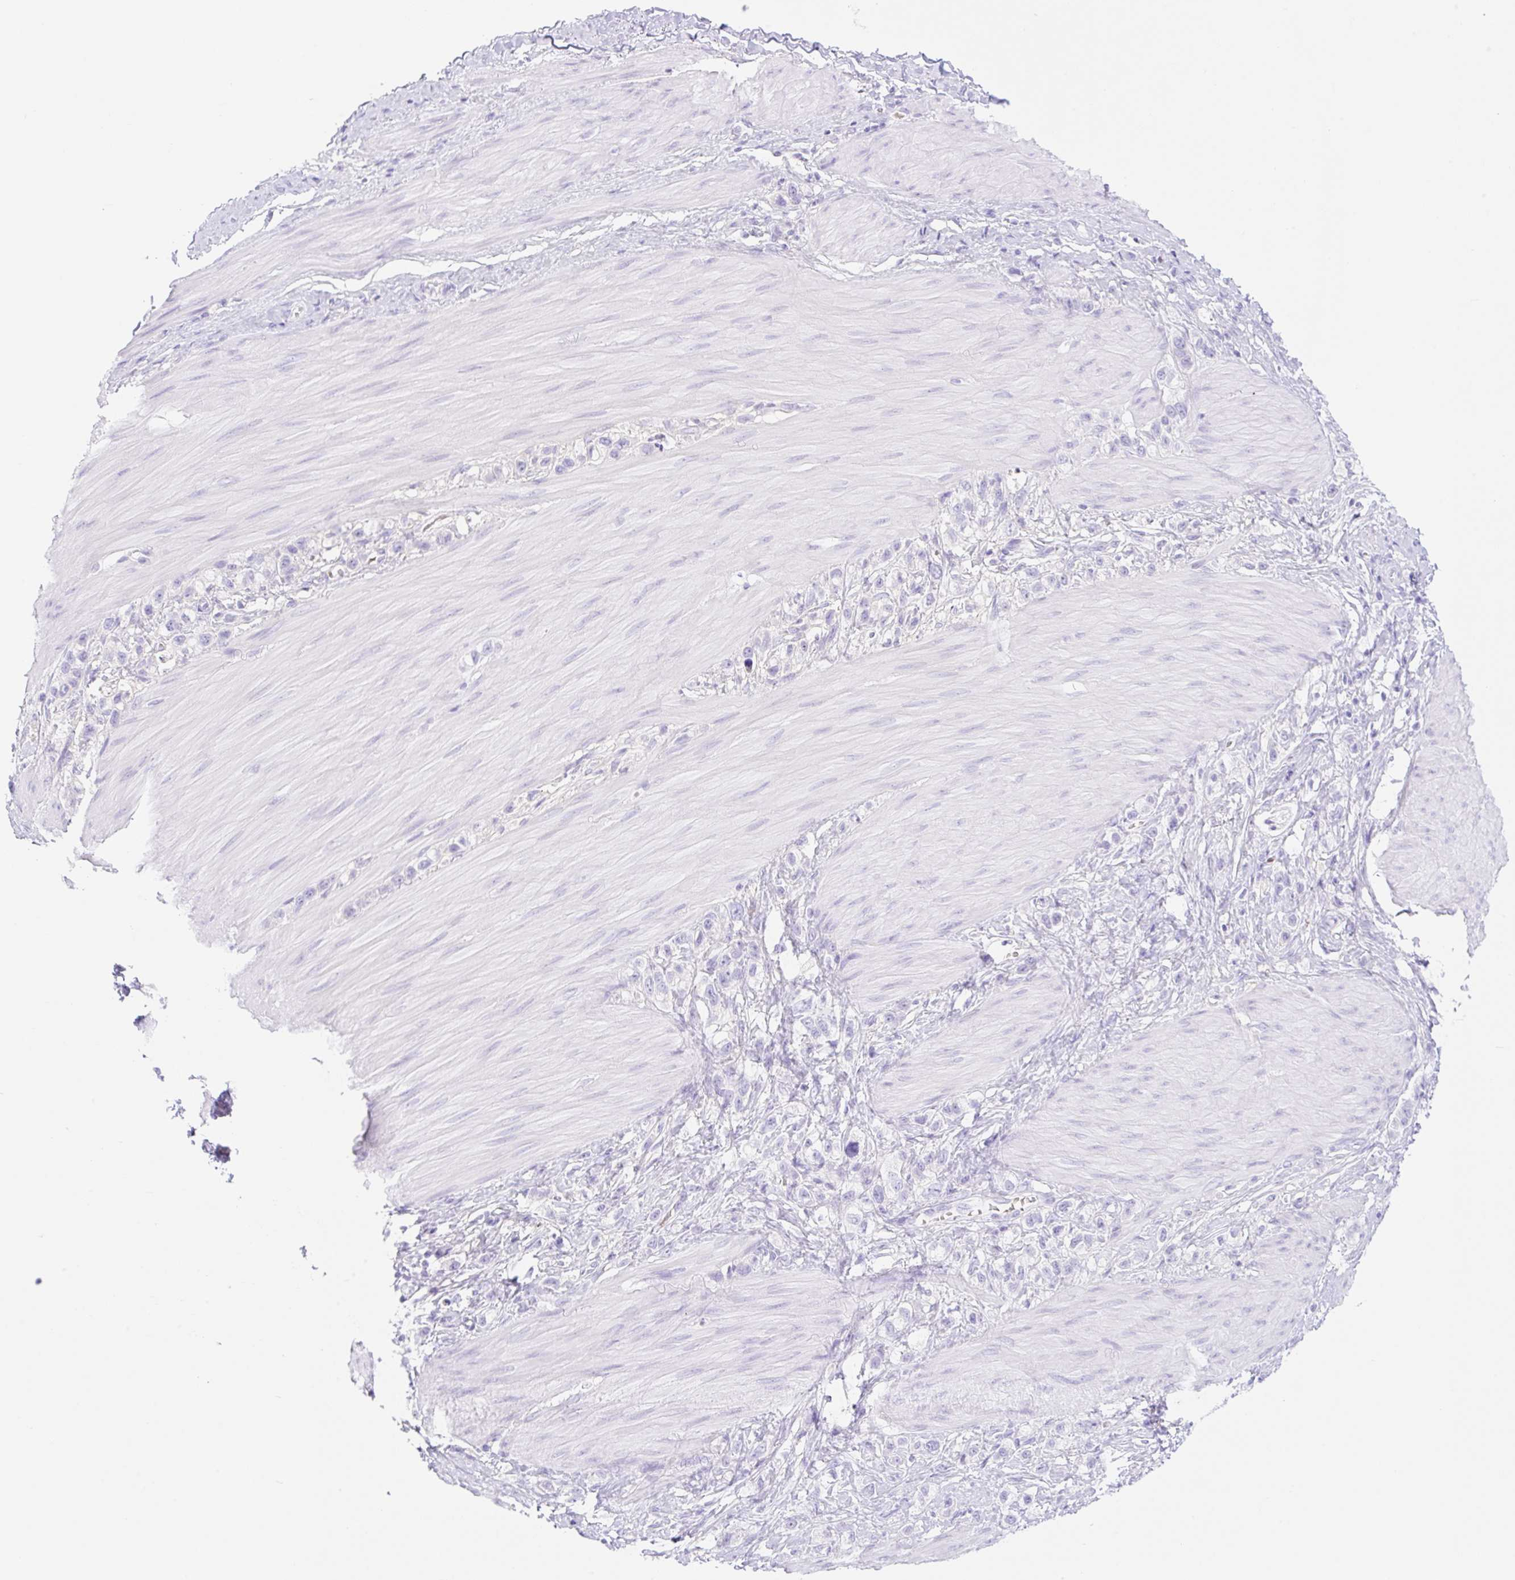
{"staining": {"intensity": "negative", "quantity": "none", "location": "none"}, "tissue": "stomach cancer", "cell_type": "Tumor cells", "image_type": "cancer", "snomed": [{"axis": "morphology", "description": "Adenocarcinoma, NOS"}, {"axis": "topography", "description": "Stomach"}], "caption": "Tumor cells are negative for brown protein staining in stomach cancer (adenocarcinoma). Brightfield microscopy of IHC stained with DAB (brown) and hematoxylin (blue), captured at high magnification.", "gene": "CDX1", "patient": {"sex": "female", "age": 65}}